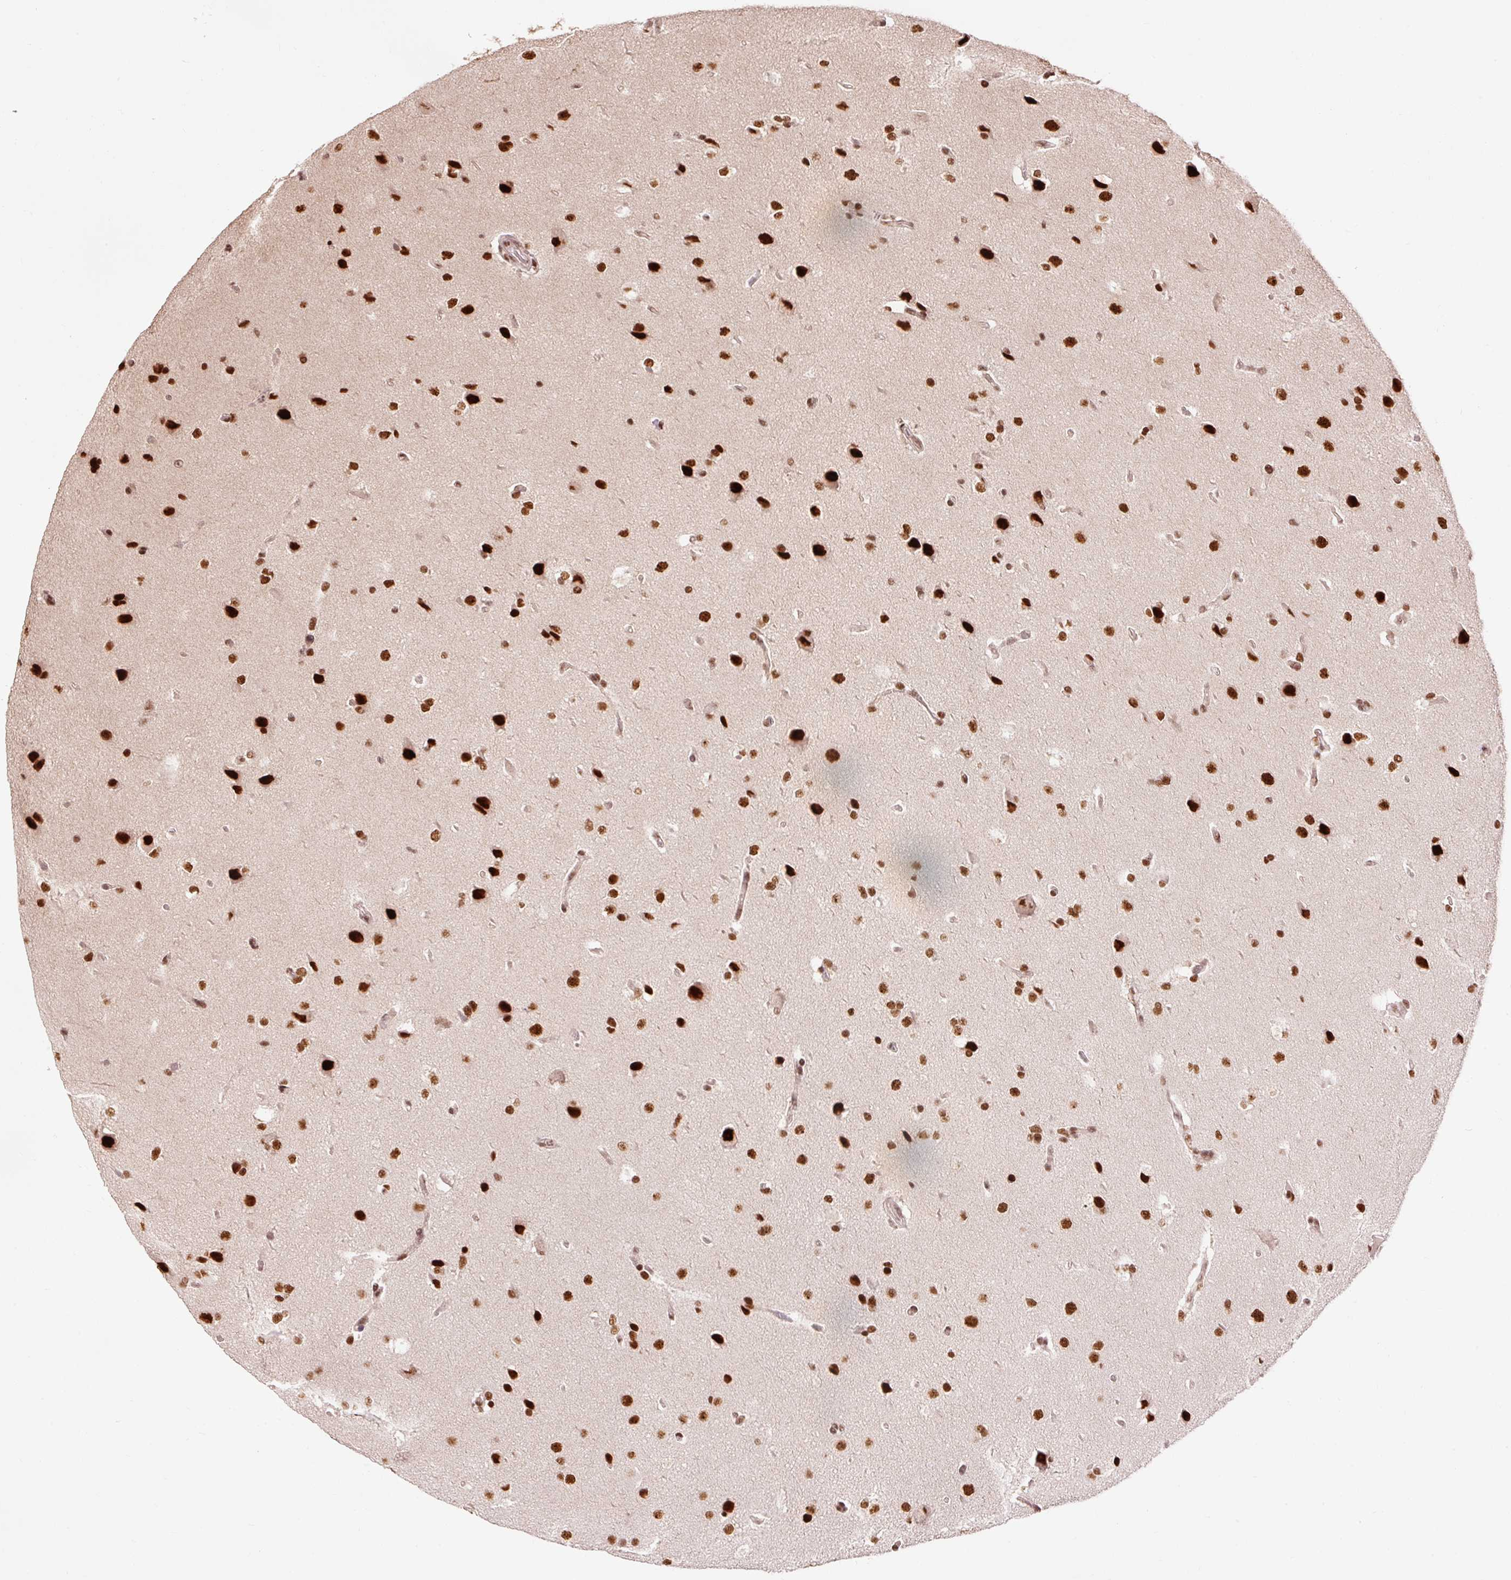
{"staining": {"intensity": "strong", "quantity": ">75%", "location": "nuclear"}, "tissue": "glioma", "cell_type": "Tumor cells", "image_type": "cancer", "snomed": [{"axis": "morphology", "description": "Glioma, malignant, High grade"}, {"axis": "topography", "description": "Brain"}], "caption": "Protein expression analysis of glioma displays strong nuclear positivity in about >75% of tumor cells.", "gene": "ZBTB44", "patient": {"sex": "male", "age": 56}}